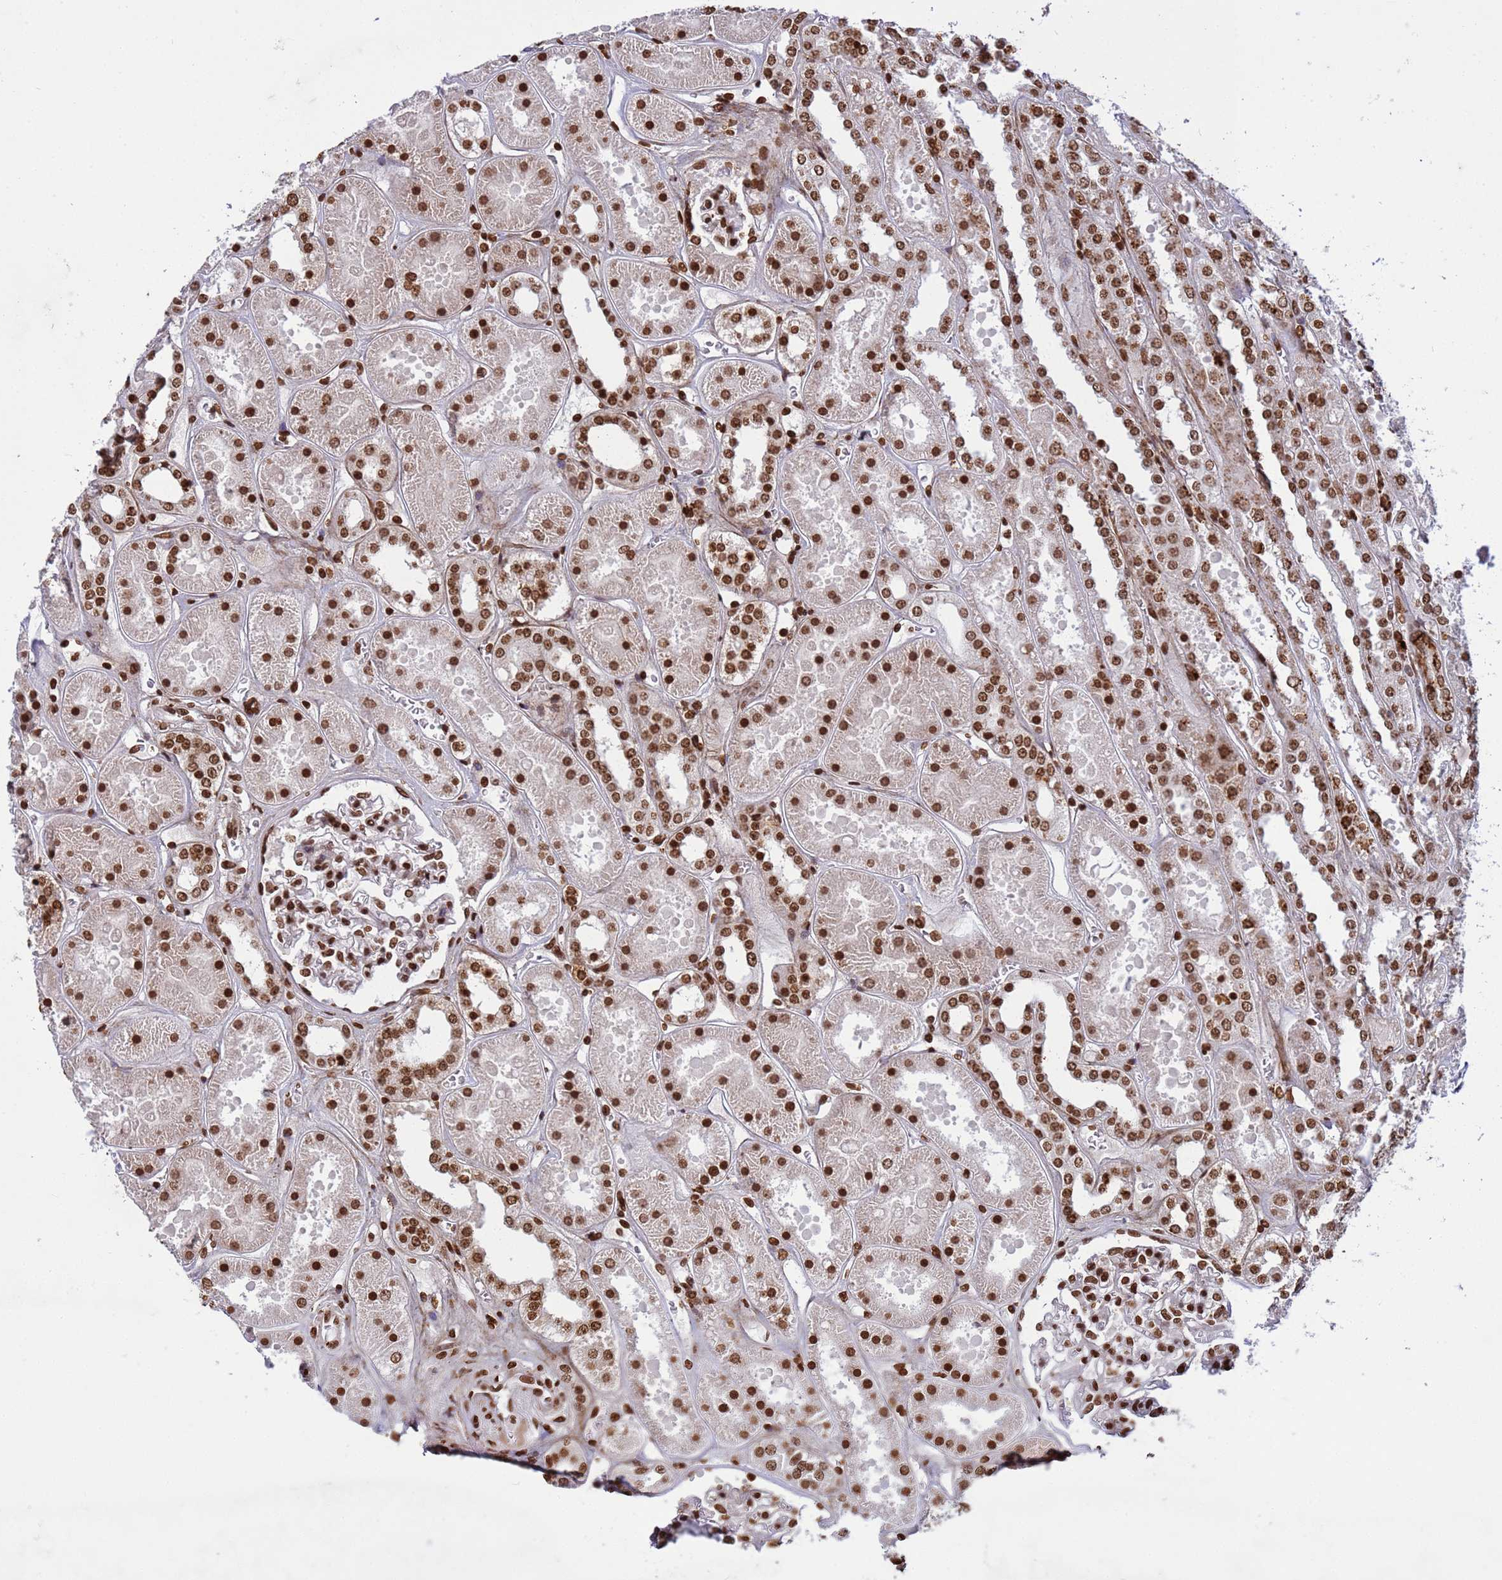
{"staining": {"intensity": "strong", "quantity": ">75%", "location": "nuclear"}, "tissue": "kidney", "cell_type": "Cells in glomeruli", "image_type": "normal", "snomed": [{"axis": "morphology", "description": "Normal tissue, NOS"}, {"axis": "topography", "description": "Kidney"}], "caption": "The image reveals a brown stain indicating the presence of a protein in the nuclear of cells in glomeruli in kidney.", "gene": "H3", "patient": {"sex": "female", "age": 41}}